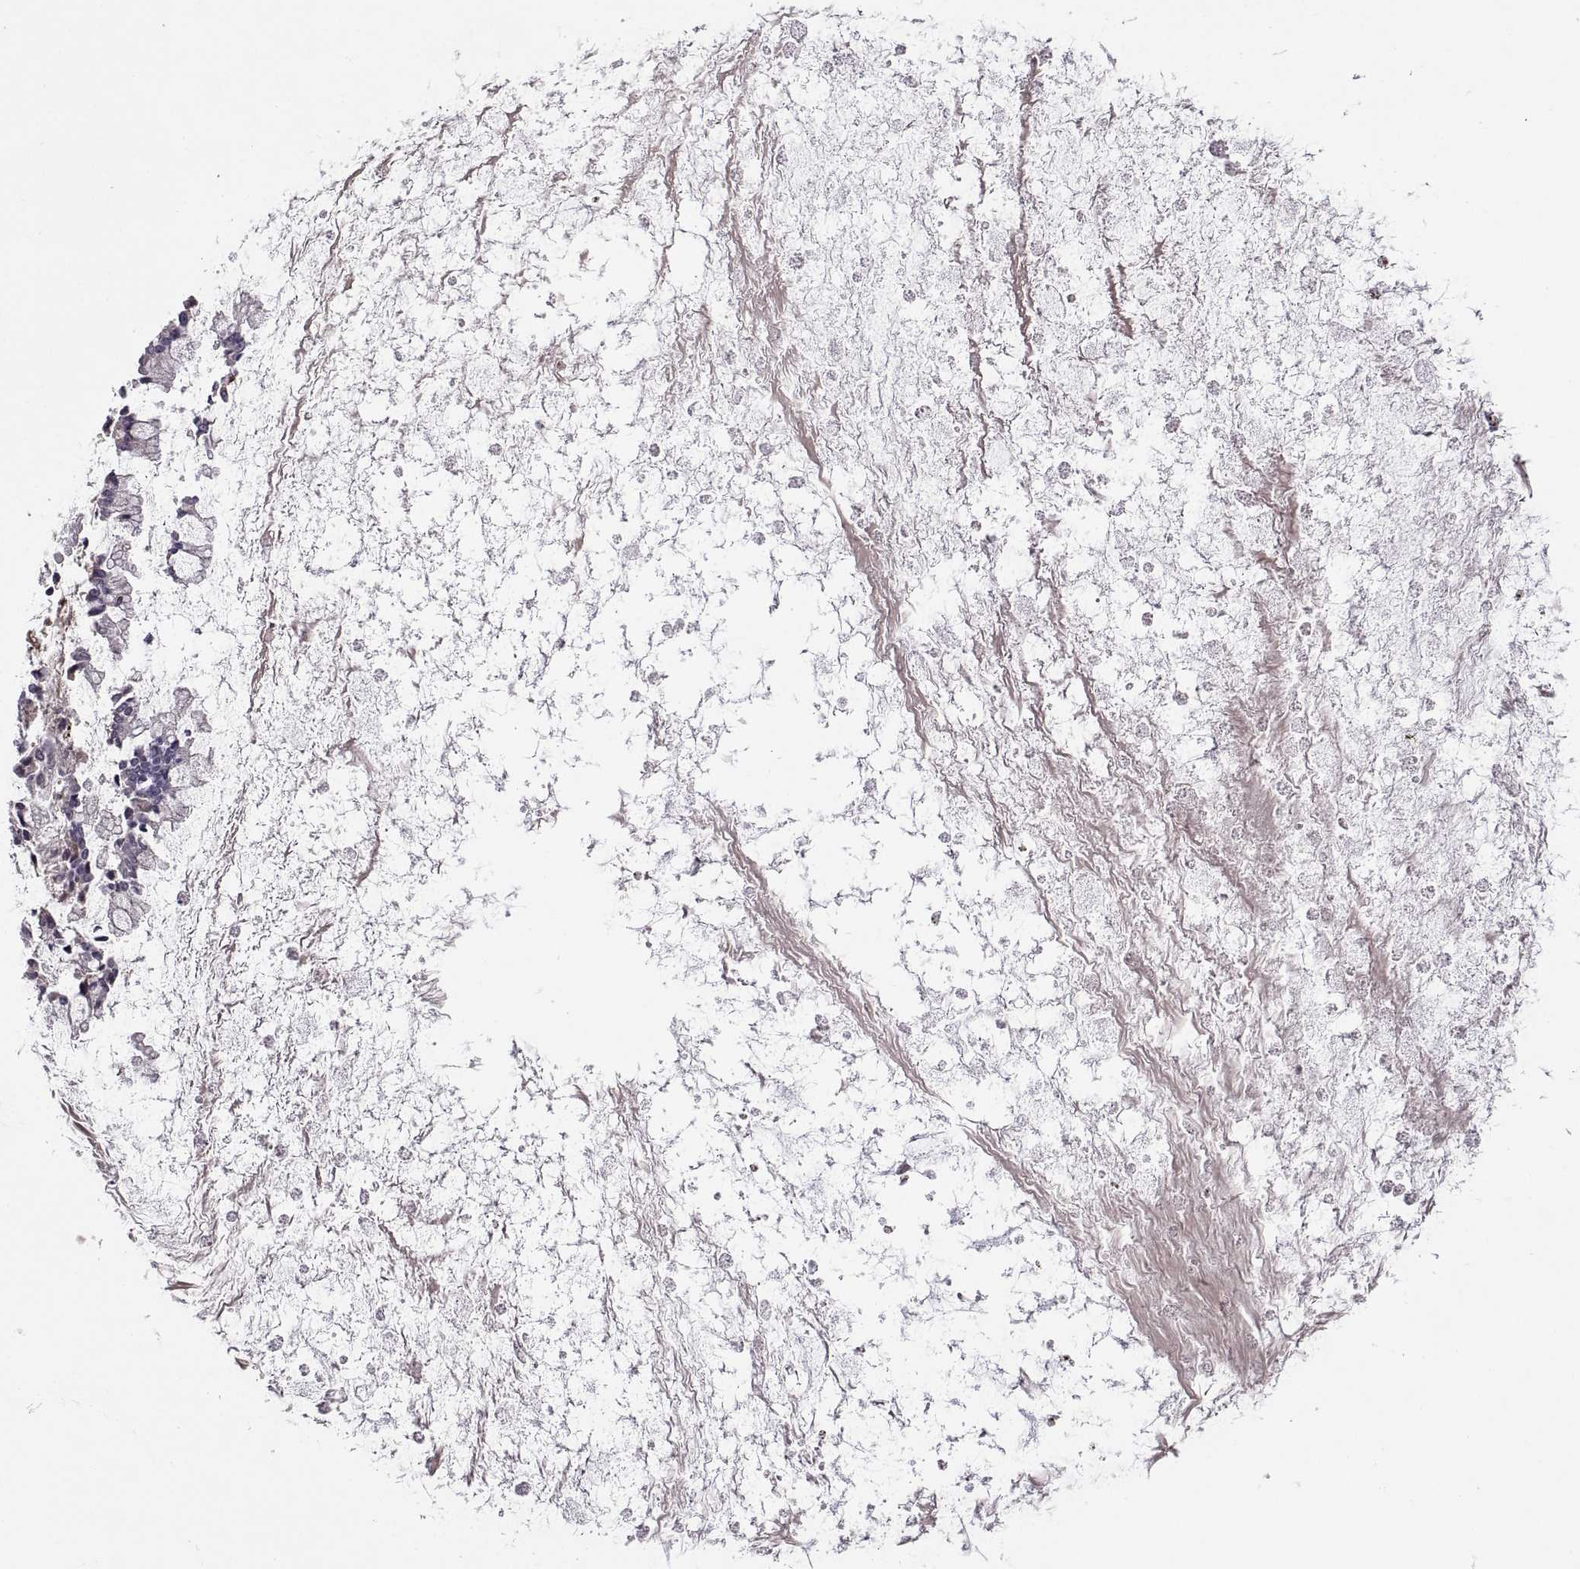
{"staining": {"intensity": "negative", "quantity": "none", "location": "none"}, "tissue": "ovarian cancer", "cell_type": "Tumor cells", "image_type": "cancer", "snomed": [{"axis": "morphology", "description": "Cystadenocarcinoma, mucinous, NOS"}, {"axis": "topography", "description": "Ovary"}], "caption": "The photomicrograph displays no staining of tumor cells in ovarian mucinous cystadenocarcinoma.", "gene": "NMNAT2", "patient": {"sex": "female", "age": 67}}